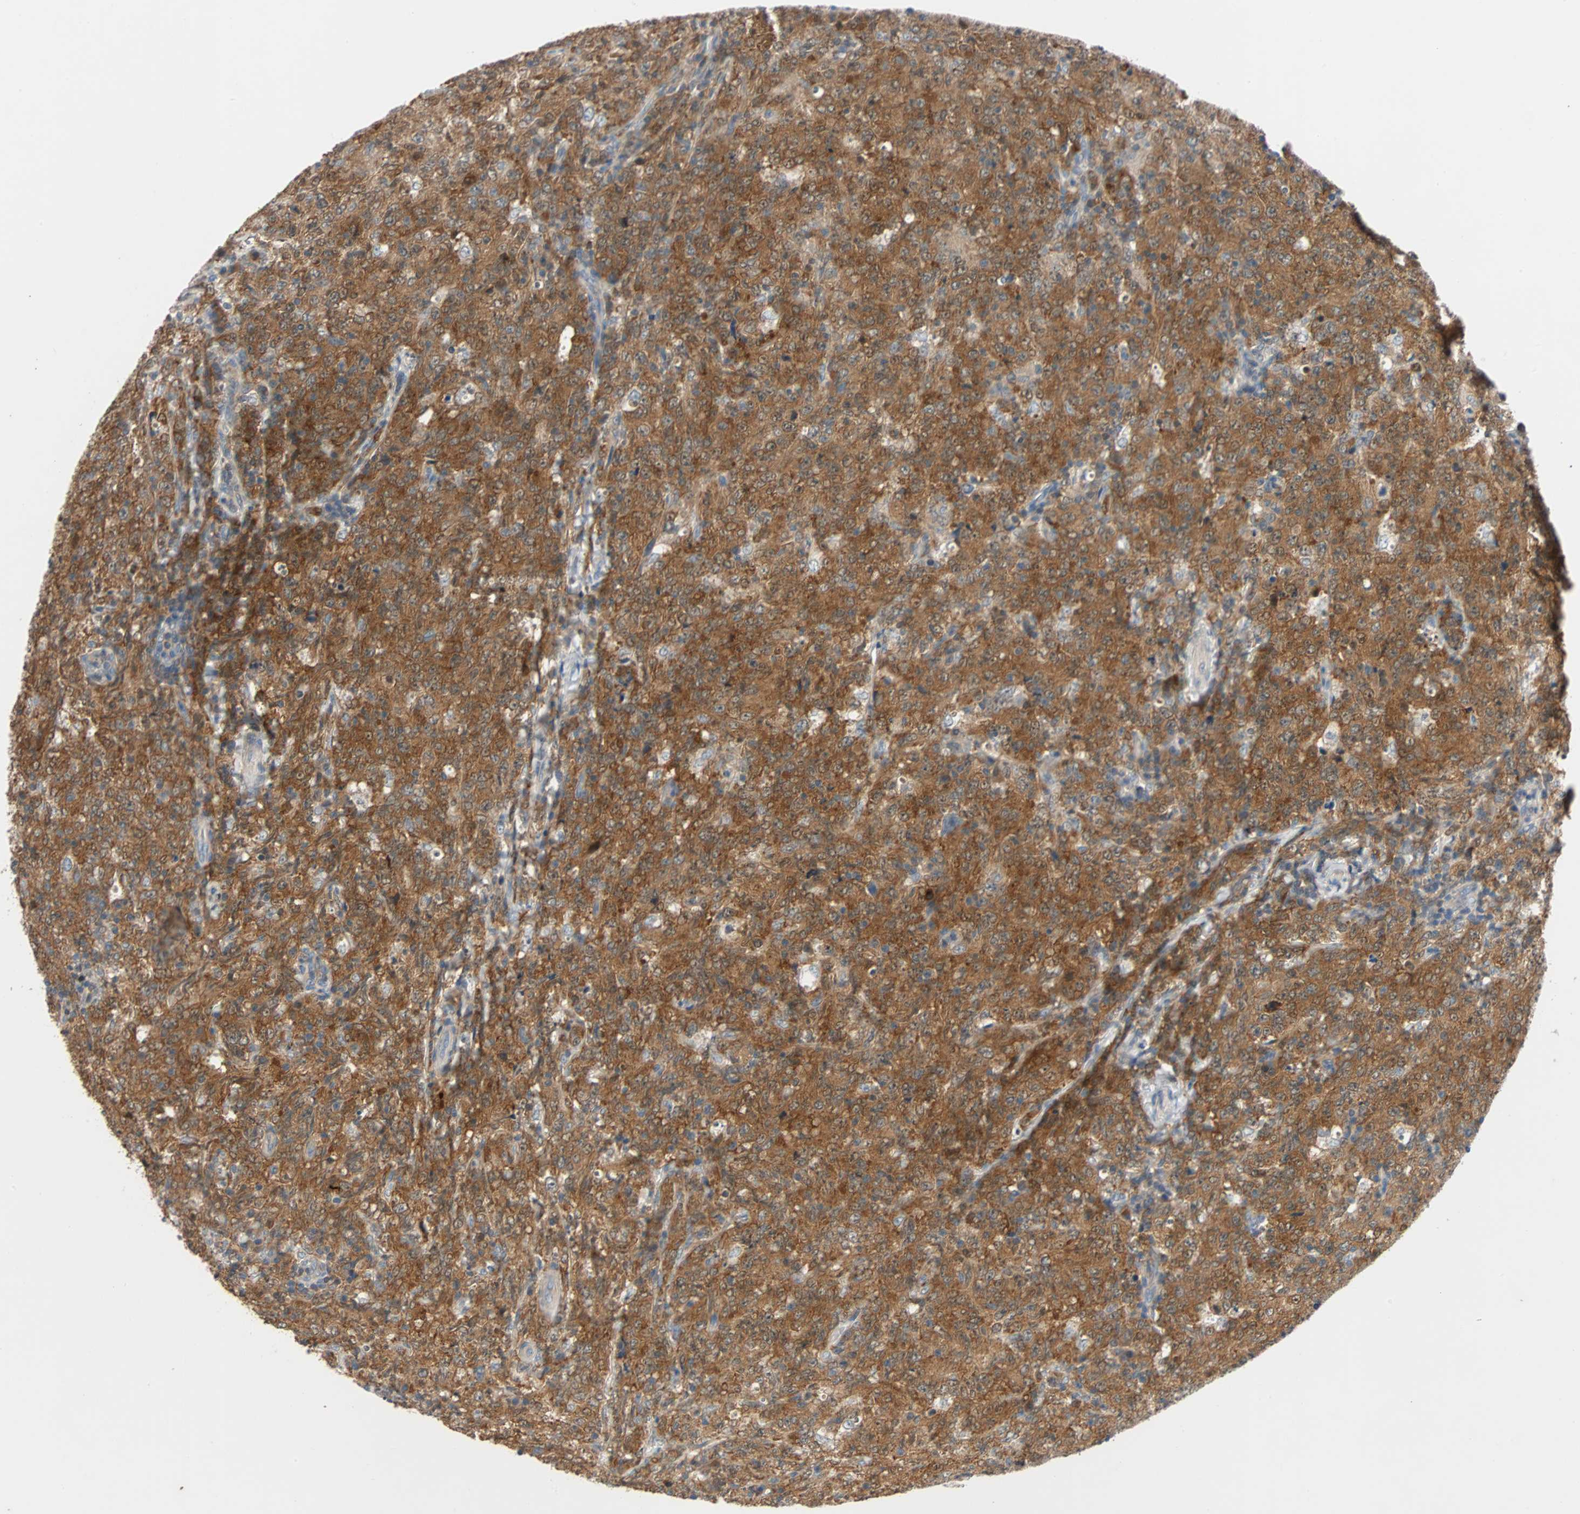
{"staining": {"intensity": "strong", "quantity": ">75%", "location": "cytoplasmic/membranous"}, "tissue": "lymphoma", "cell_type": "Tumor cells", "image_type": "cancer", "snomed": [{"axis": "morphology", "description": "Malignant lymphoma, non-Hodgkin's type, High grade"}, {"axis": "topography", "description": "Tonsil"}], "caption": "Human malignant lymphoma, non-Hodgkin's type (high-grade) stained with a brown dye shows strong cytoplasmic/membranous positive positivity in approximately >75% of tumor cells.", "gene": "MAP4K1", "patient": {"sex": "female", "age": 36}}